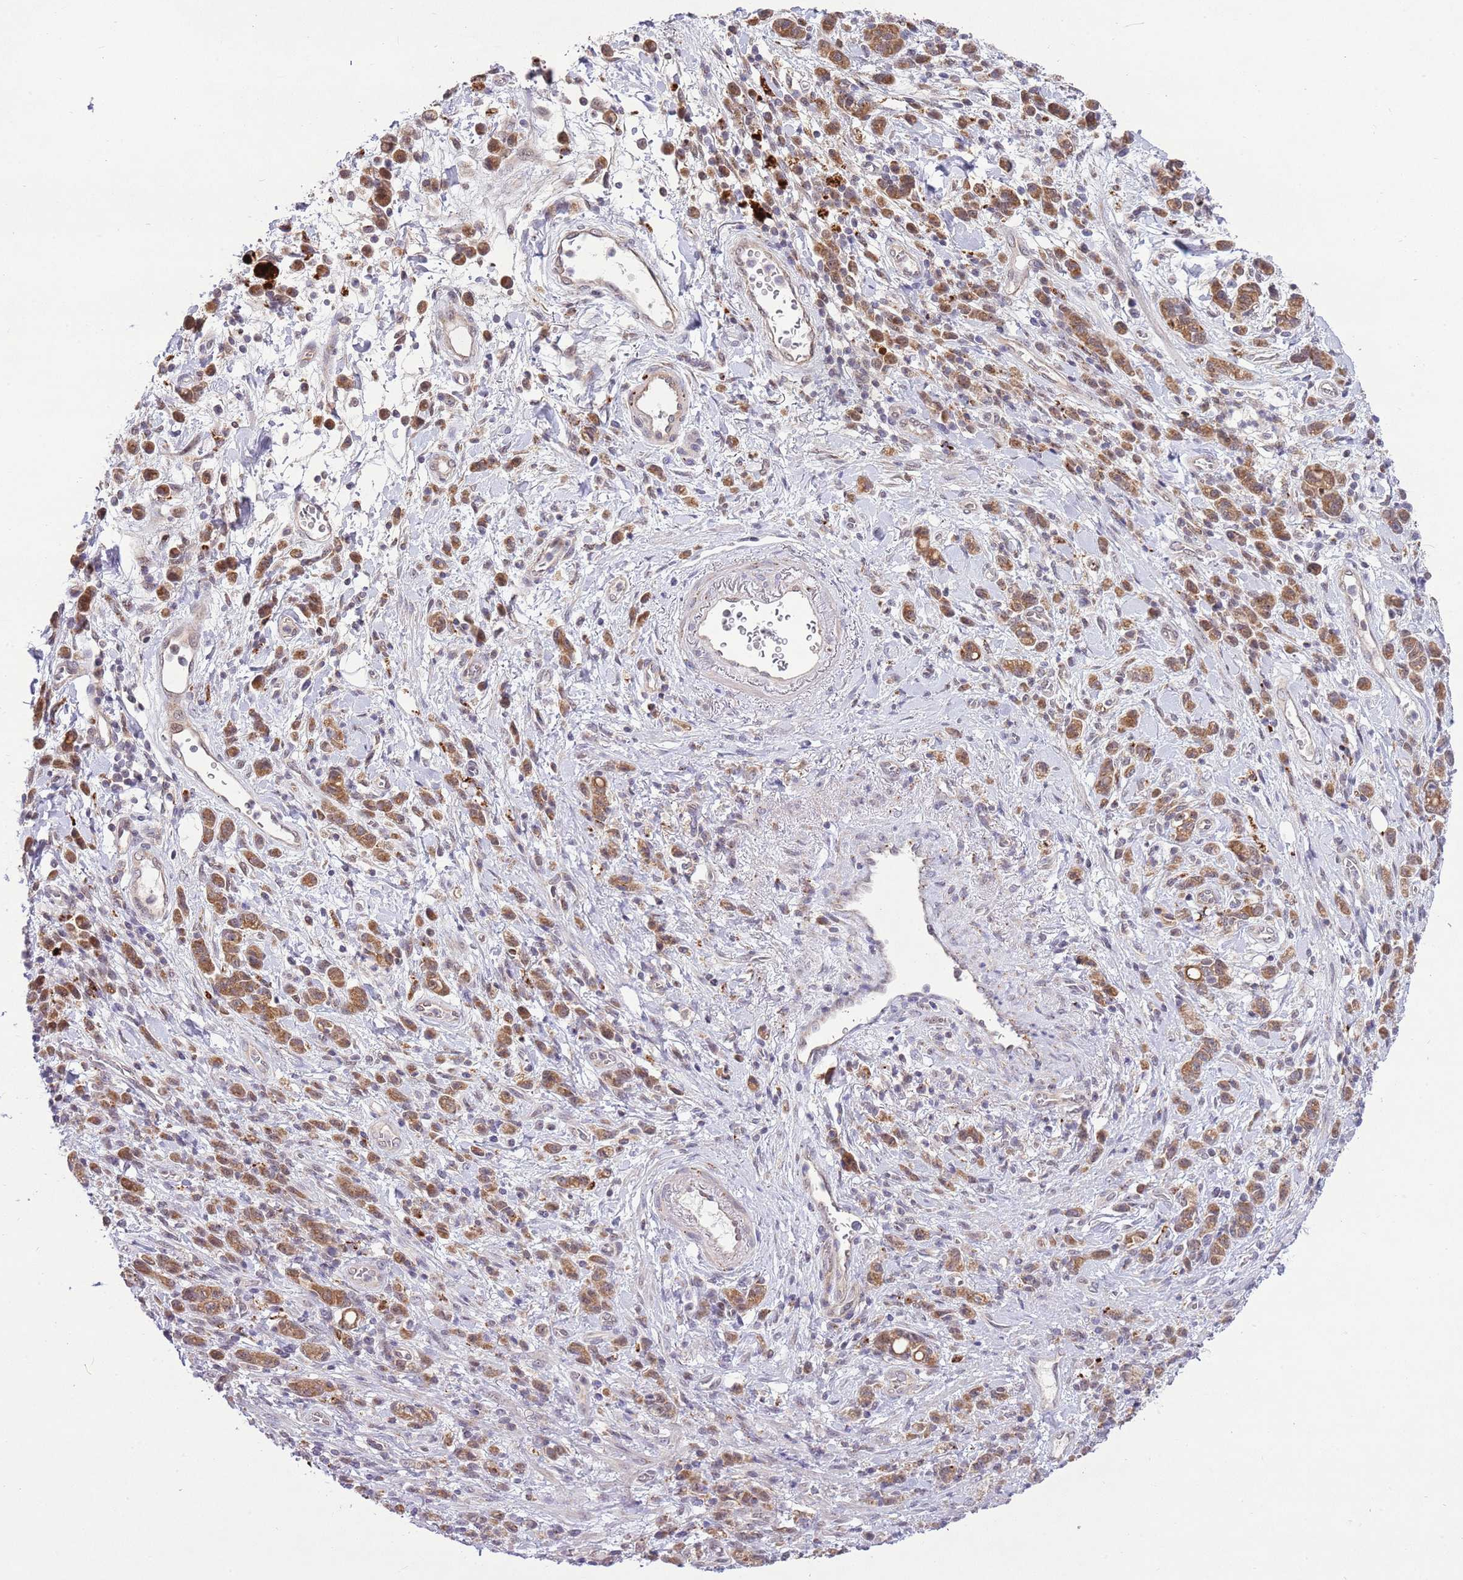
{"staining": {"intensity": "moderate", "quantity": ">75%", "location": "cytoplasmic/membranous"}, "tissue": "stomach cancer", "cell_type": "Tumor cells", "image_type": "cancer", "snomed": [{"axis": "morphology", "description": "Adenocarcinoma, NOS"}, {"axis": "topography", "description": "Stomach"}], "caption": "Immunohistochemical staining of stomach adenocarcinoma reveals moderate cytoplasmic/membranous protein expression in about >75% of tumor cells. The protein is stained brown, and the nuclei are stained in blue (DAB (3,3'-diaminobenzidine) IHC with brightfield microscopy, high magnification).", "gene": "TRIM27", "patient": {"sex": "male", "age": 77}}